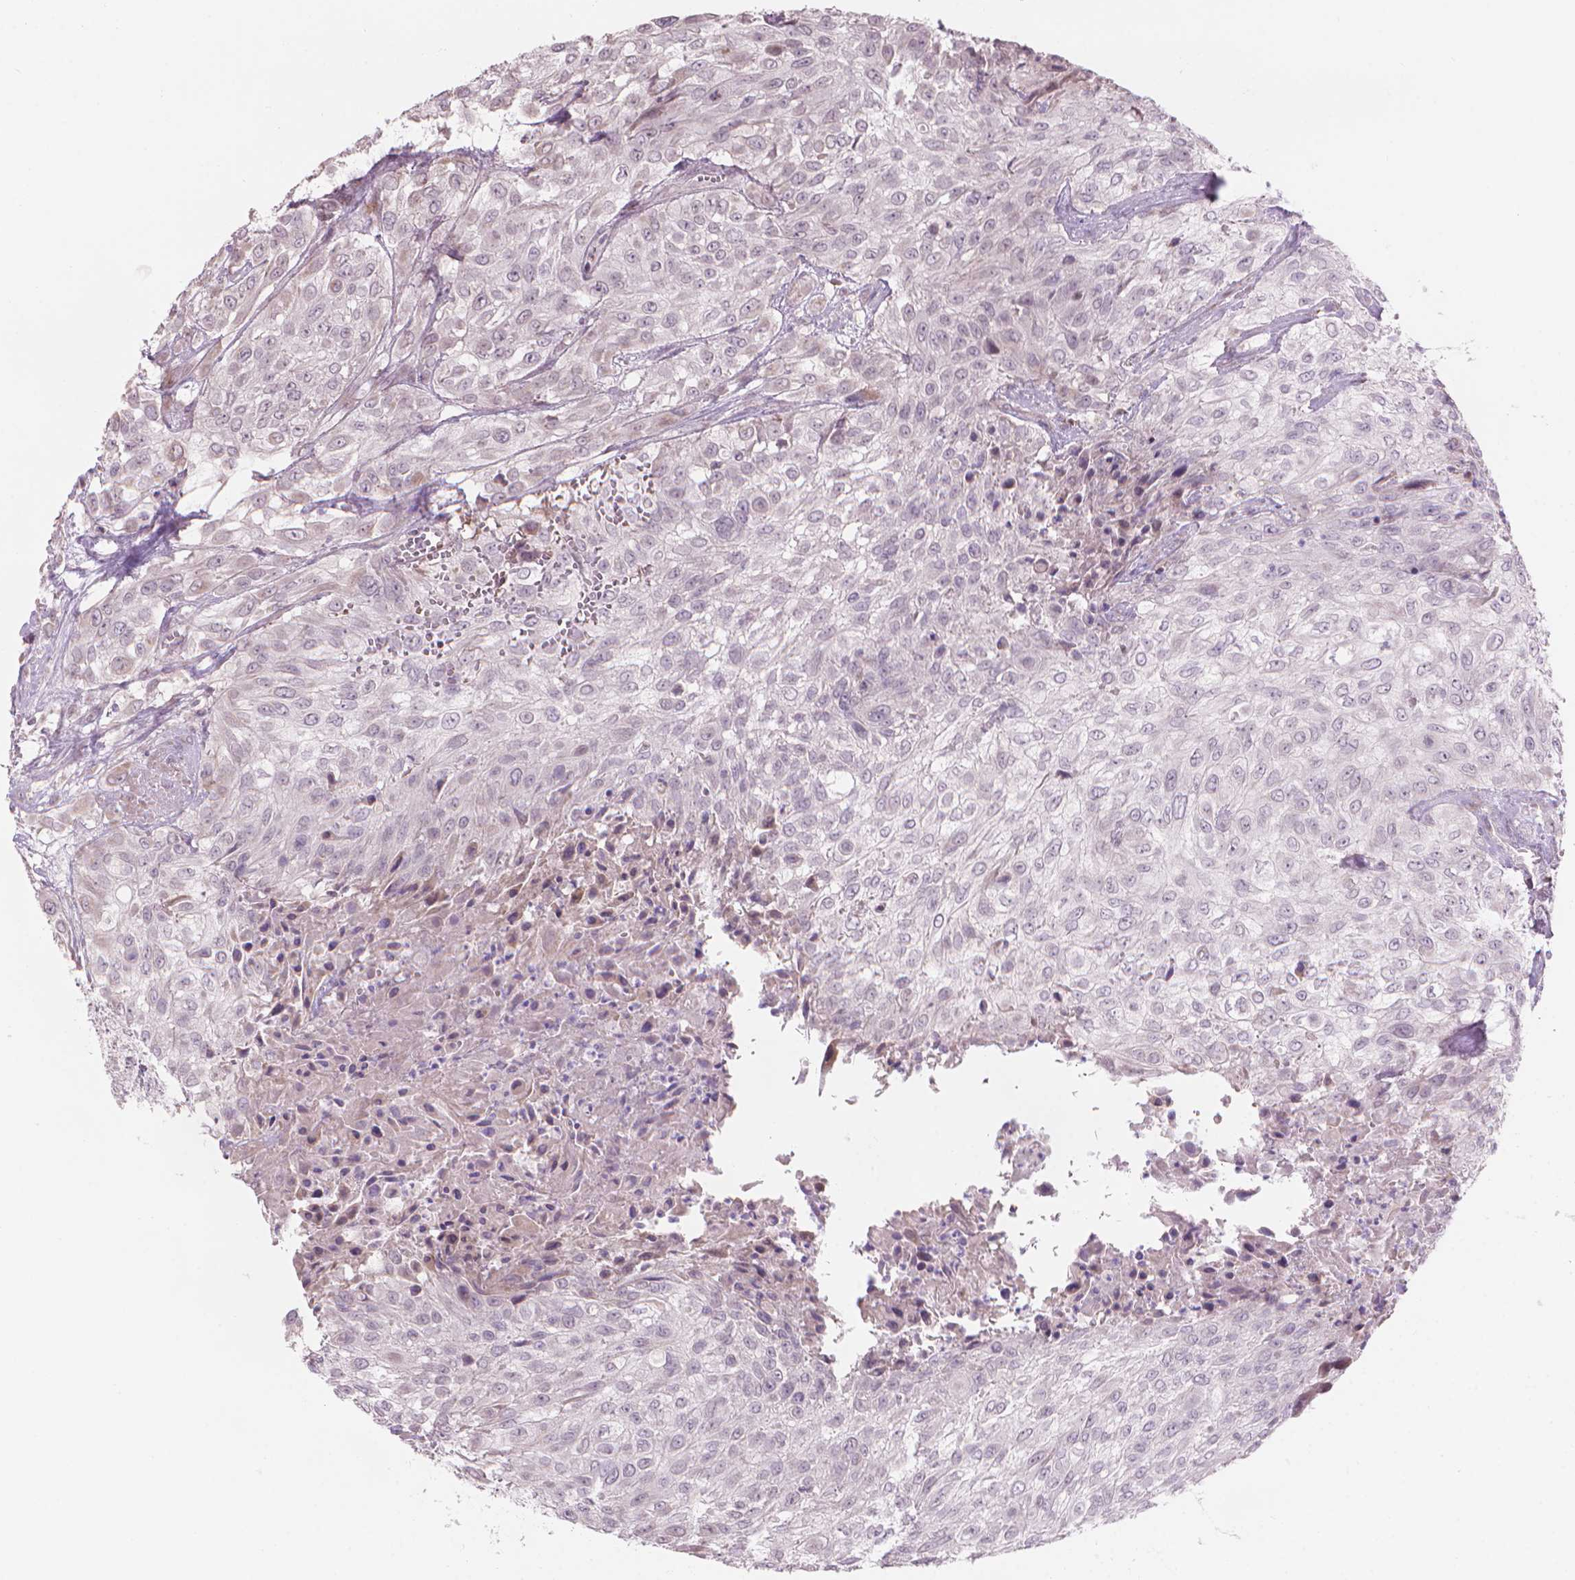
{"staining": {"intensity": "negative", "quantity": "none", "location": "none"}, "tissue": "urothelial cancer", "cell_type": "Tumor cells", "image_type": "cancer", "snomed": [{"axis": "morphology", "description": "Urothelial carcinoma, High grade"}, {"axis": "topography", "description": "Urinary bladder"}], "caption": "This histopathology image is of urothelial cancer stained with immunohistochemistry to label a protein in brown with the nuclei are counter-stained blue. There is no staining in tumor cells. (Stains: DAB immunohistochemistry (IHC) with hematoxylin counter stain, Microscopy: brightfield microscopy at high magnification).", "gene": "IFFO1", "patient": {"sex": "male", "age": 57}}